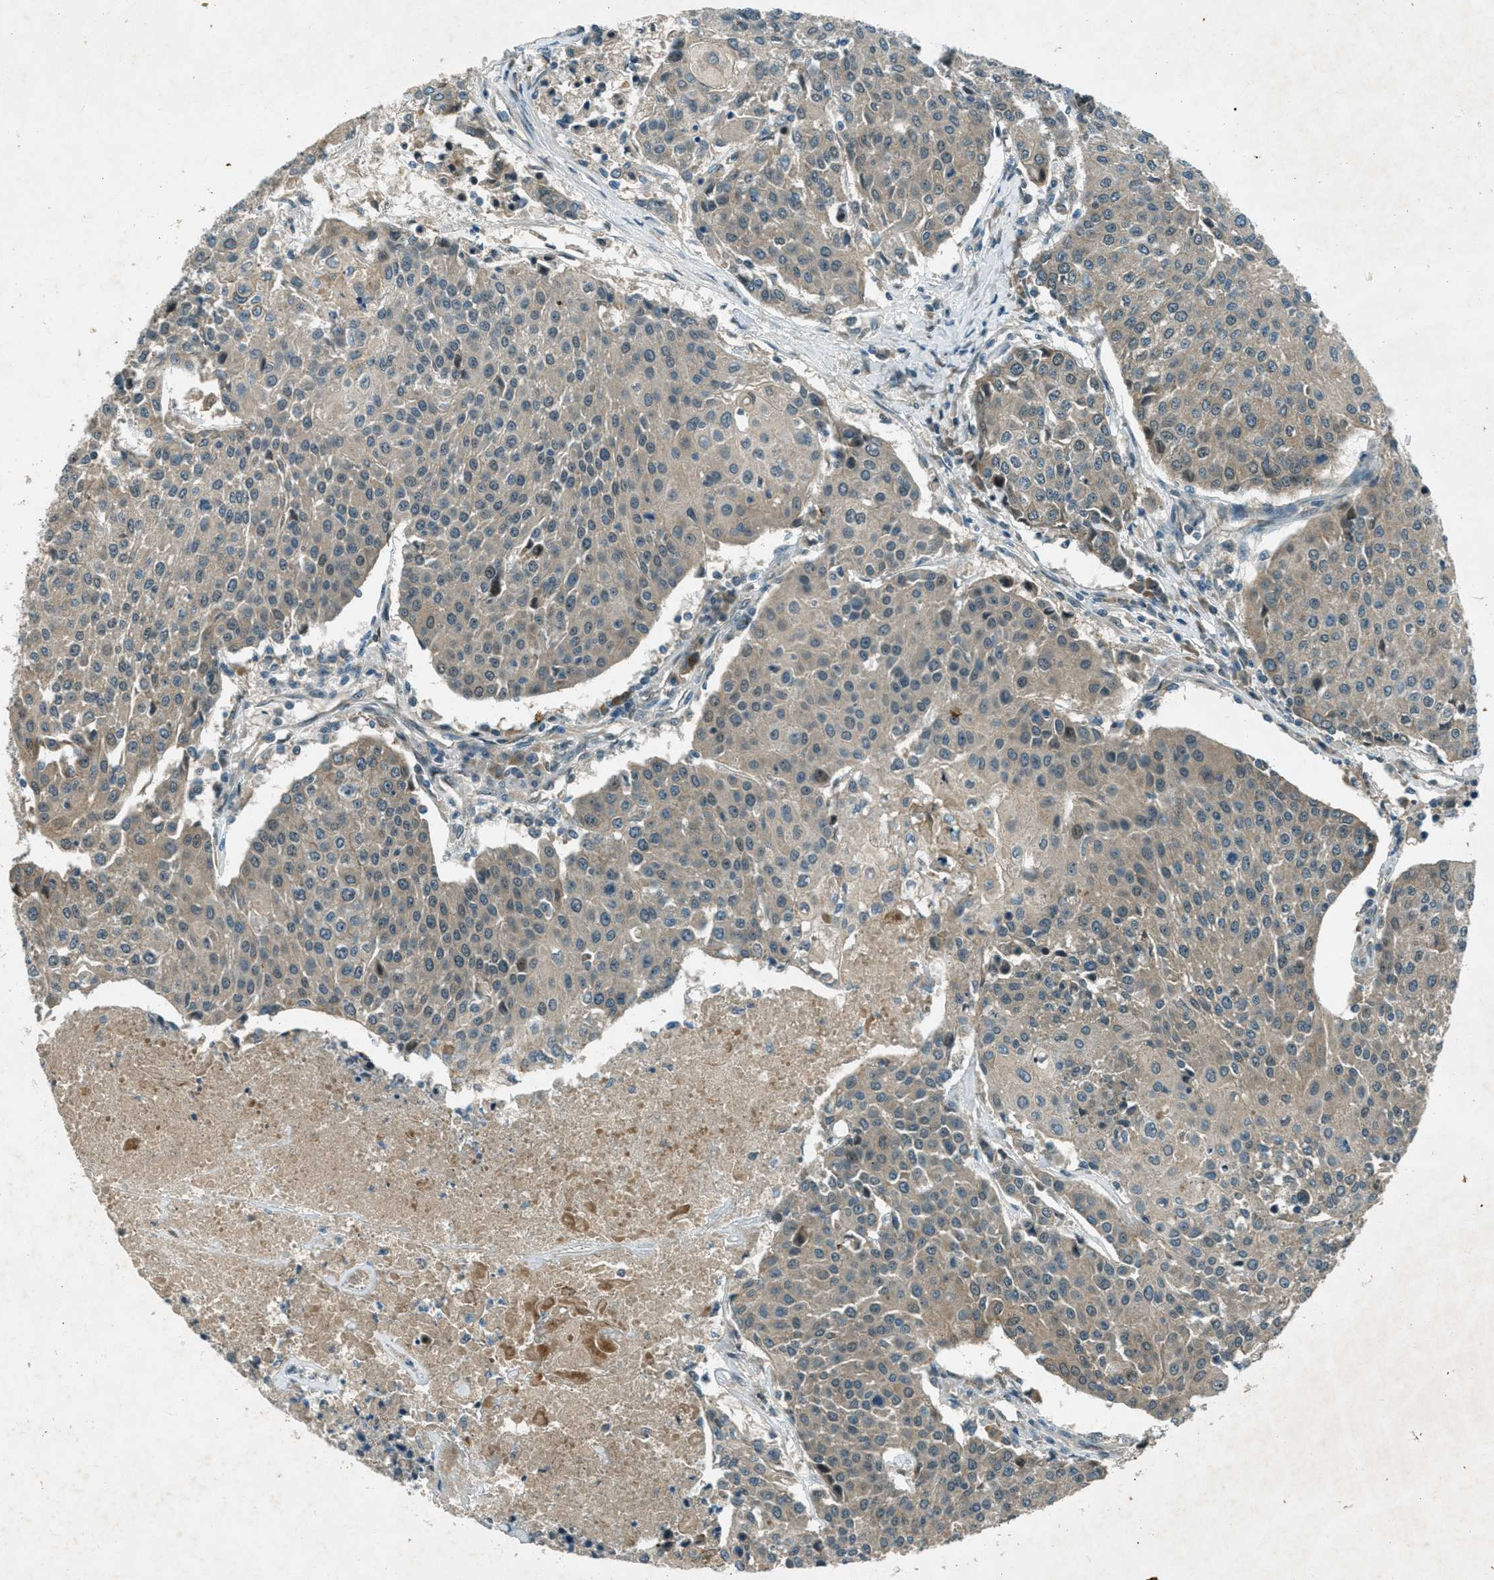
{"staining": {"intensity": "weak", "quantity": "25%-75%", "location": "cytoplasmic/membranous"}, "tissue": "urothelial cancer", "cell_type": "Tumor cells", "image_type": "cancer", "snomed": [{"axis": "morphology", "description": "Urothelial carcinoma, High grade"}, {"axis": "topography", "description": "Urinary bladder"}], "caption": "High-magnification brightfield microscopy of urothelial cancer stained with DAB (brown) and counterstained with hematoxylin (blue). tumor cells exhibit weak cytoplasmic/membranous expression is identified in about25%-75% of cells.", "gene": "STK11", "patient": {"sex": "female", "age": 85}}